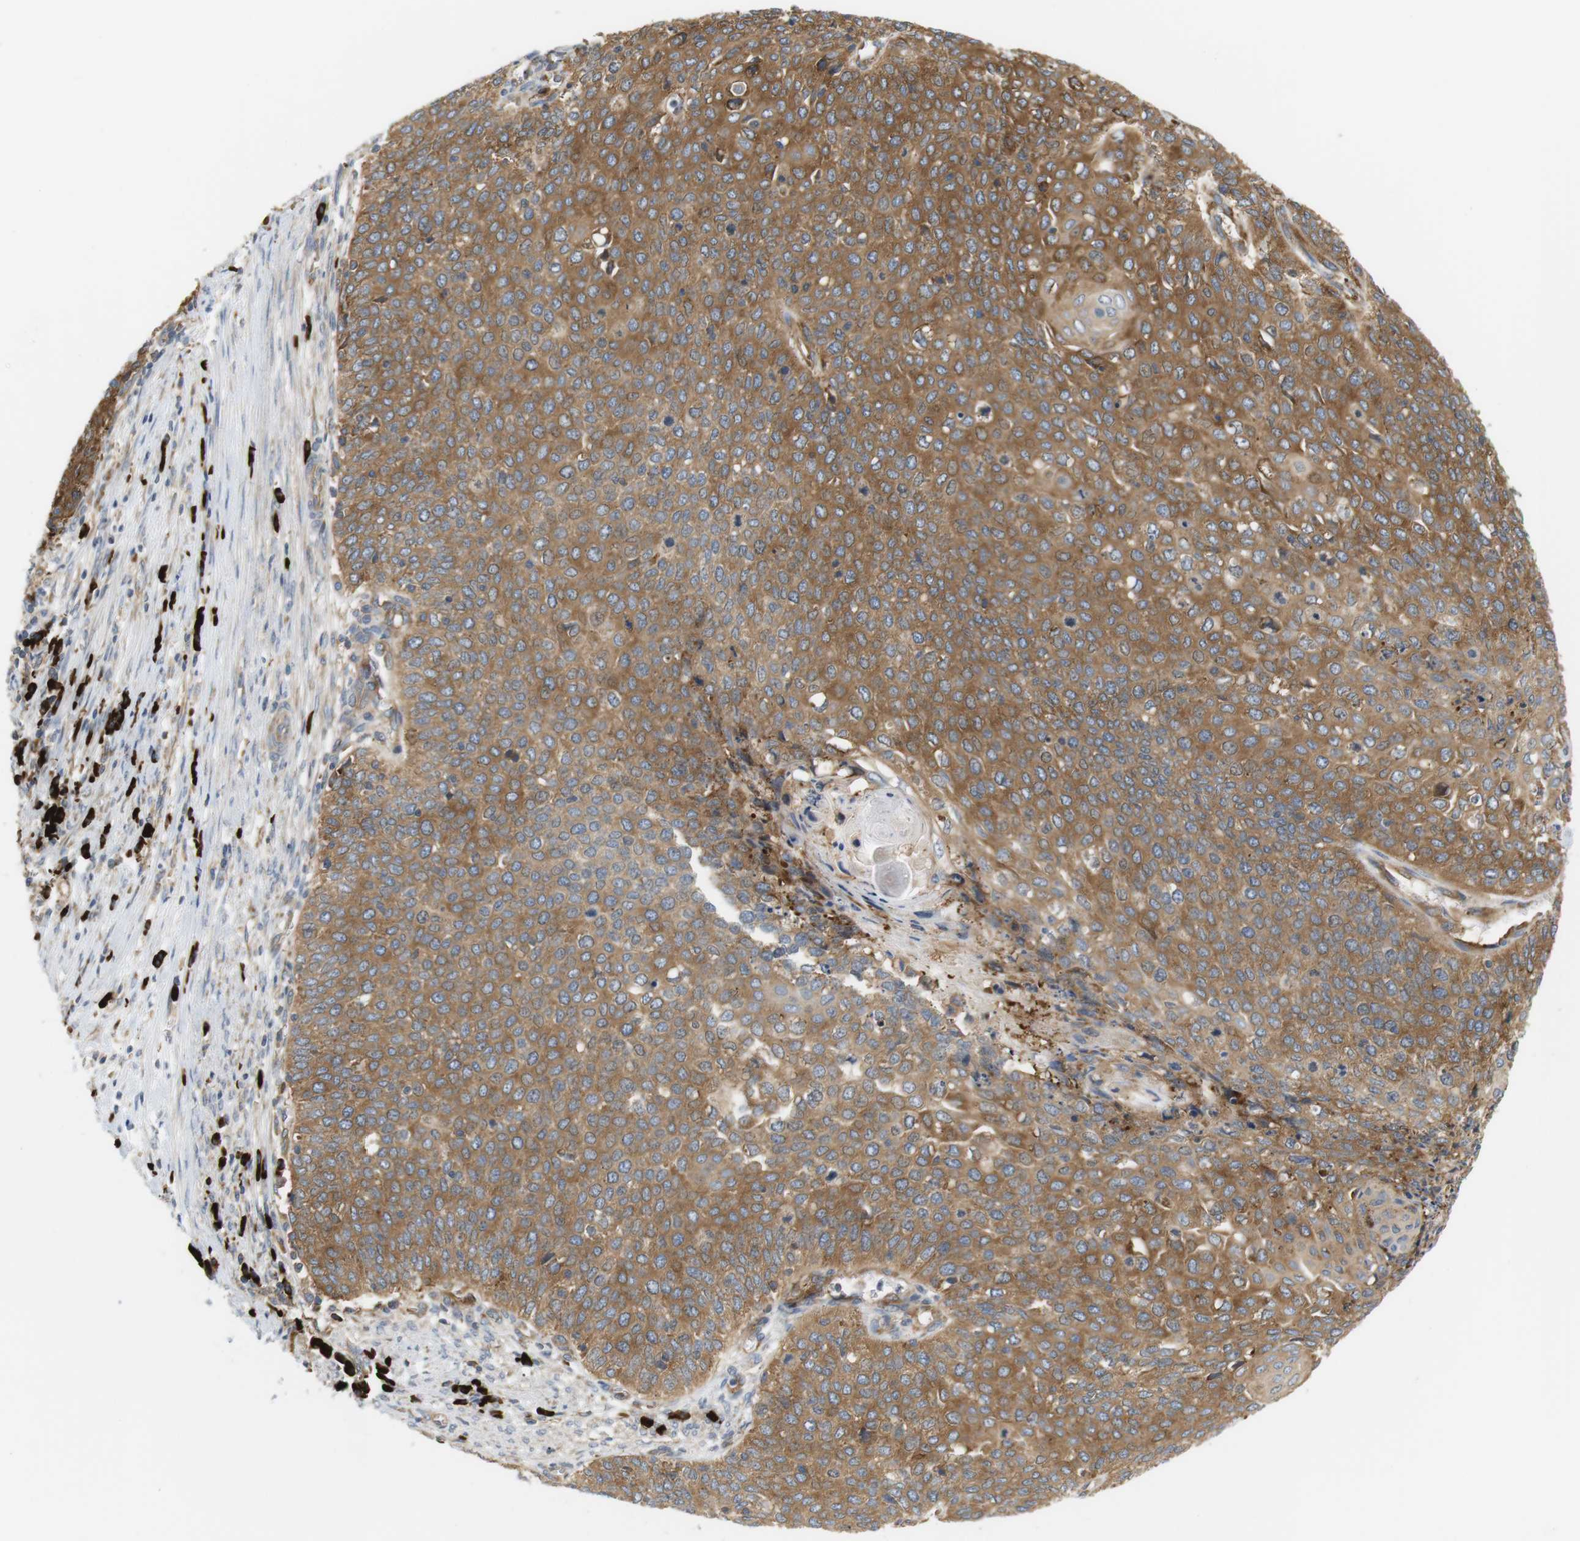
{"staining": {"intensity": "moderate", "quantity": ">75%", "location": "cytoplasmic/membranous"}, "tissue": "cervical cancer", "cell_type": "Tumor cells", "image_type": "cancer", "snomed": [{"axis": "morphology", "description": "Squamous cell carcinoma, NOS"}, {"axis": "topography", "description": "Cervix"}], "caption": "About >75% of tumor cells in human cervical squamous cell carcinoma demonstrate moderate cytoplasmic/membranous protein staining as visualized by brown immunohistochemical staining.", "gene": "TMEM200A", "patient": {"sex": "female", "age": 39}}